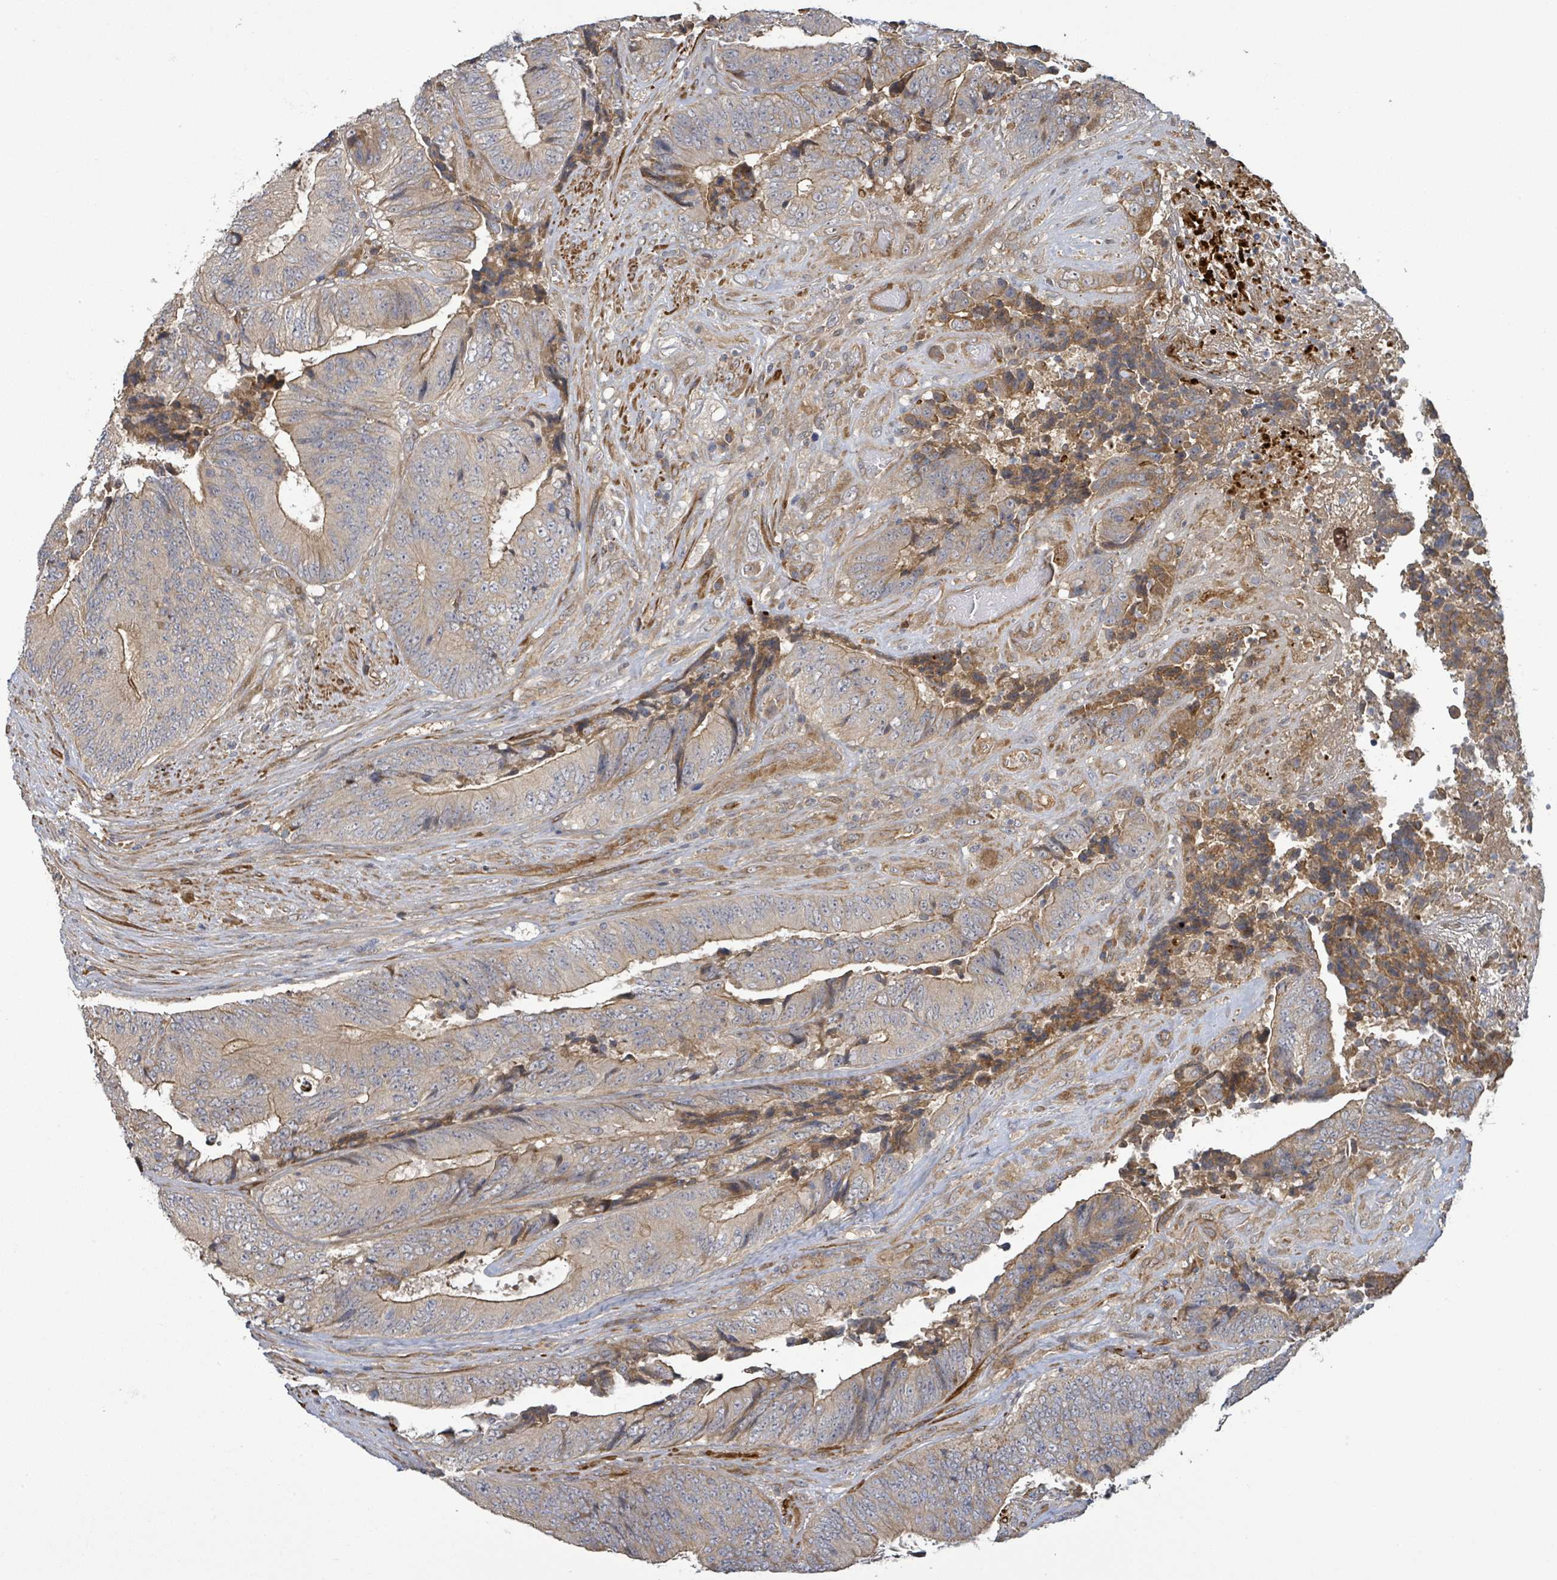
{"staining": {"intensity": "weak", "quantity": ">75%", "location": "cytoplasmic/membranous"}, "tissue": "colorectal cancer", "cell_type": "Tumor cells", "image_type": "cancer", "snomed": [{"axis": "morphology", "description": "Adenocarcinoma, NOS"}, {"axis": "topography", "description": "Rectum"}], "caption": "A low amount of weak cytoplasmic/membranous positivity is appreciated in approximately >75% of tumor cells in colorectal cancer (adenocarcinoma) tissue.", "gene": "STARD4", "patient": {"sex": "male", "age": 72}}